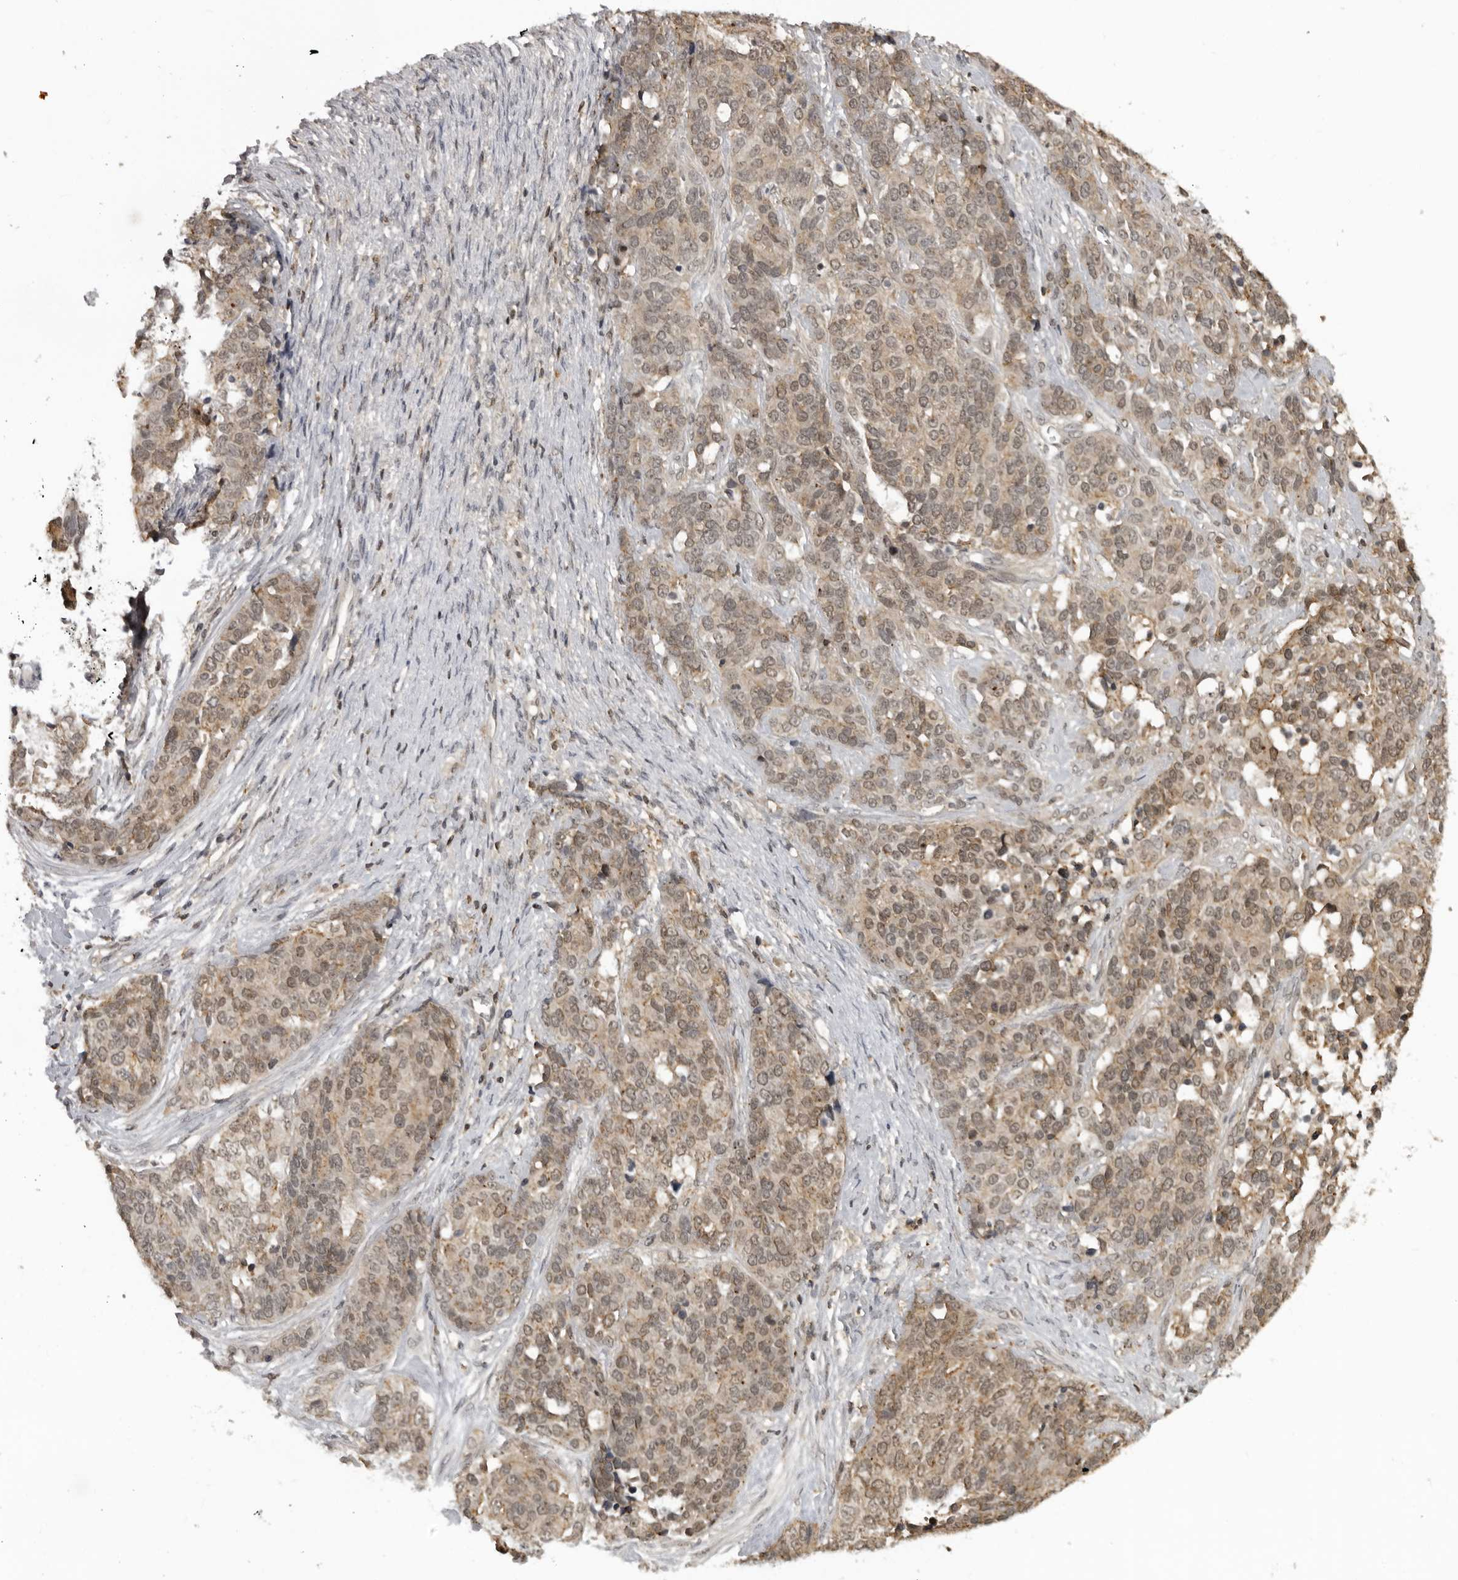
{"staining": {"intensity": "moderate", "quantity": ">75%", "location": "cytoplasmic/membranous,nuclear"}, "tissue": "ovarian cancer", "cell_type": "Tumor cells", "image_type": "cancer", "snomed": [{"axis": "morphology", "description": "Cystadenocarcinoma, serous, NOS"}, {"axis": "topography", "description": "Ovary"}], "caption": "Ovarian cancer was stained to show a protein in brown. There is medium levels of moderate cytoplasmic/membranous and nuclear expression in approximately >75% of tumor cells.", "gene": "PDCL3", "patient": {"sex": "female", "age": 44}}